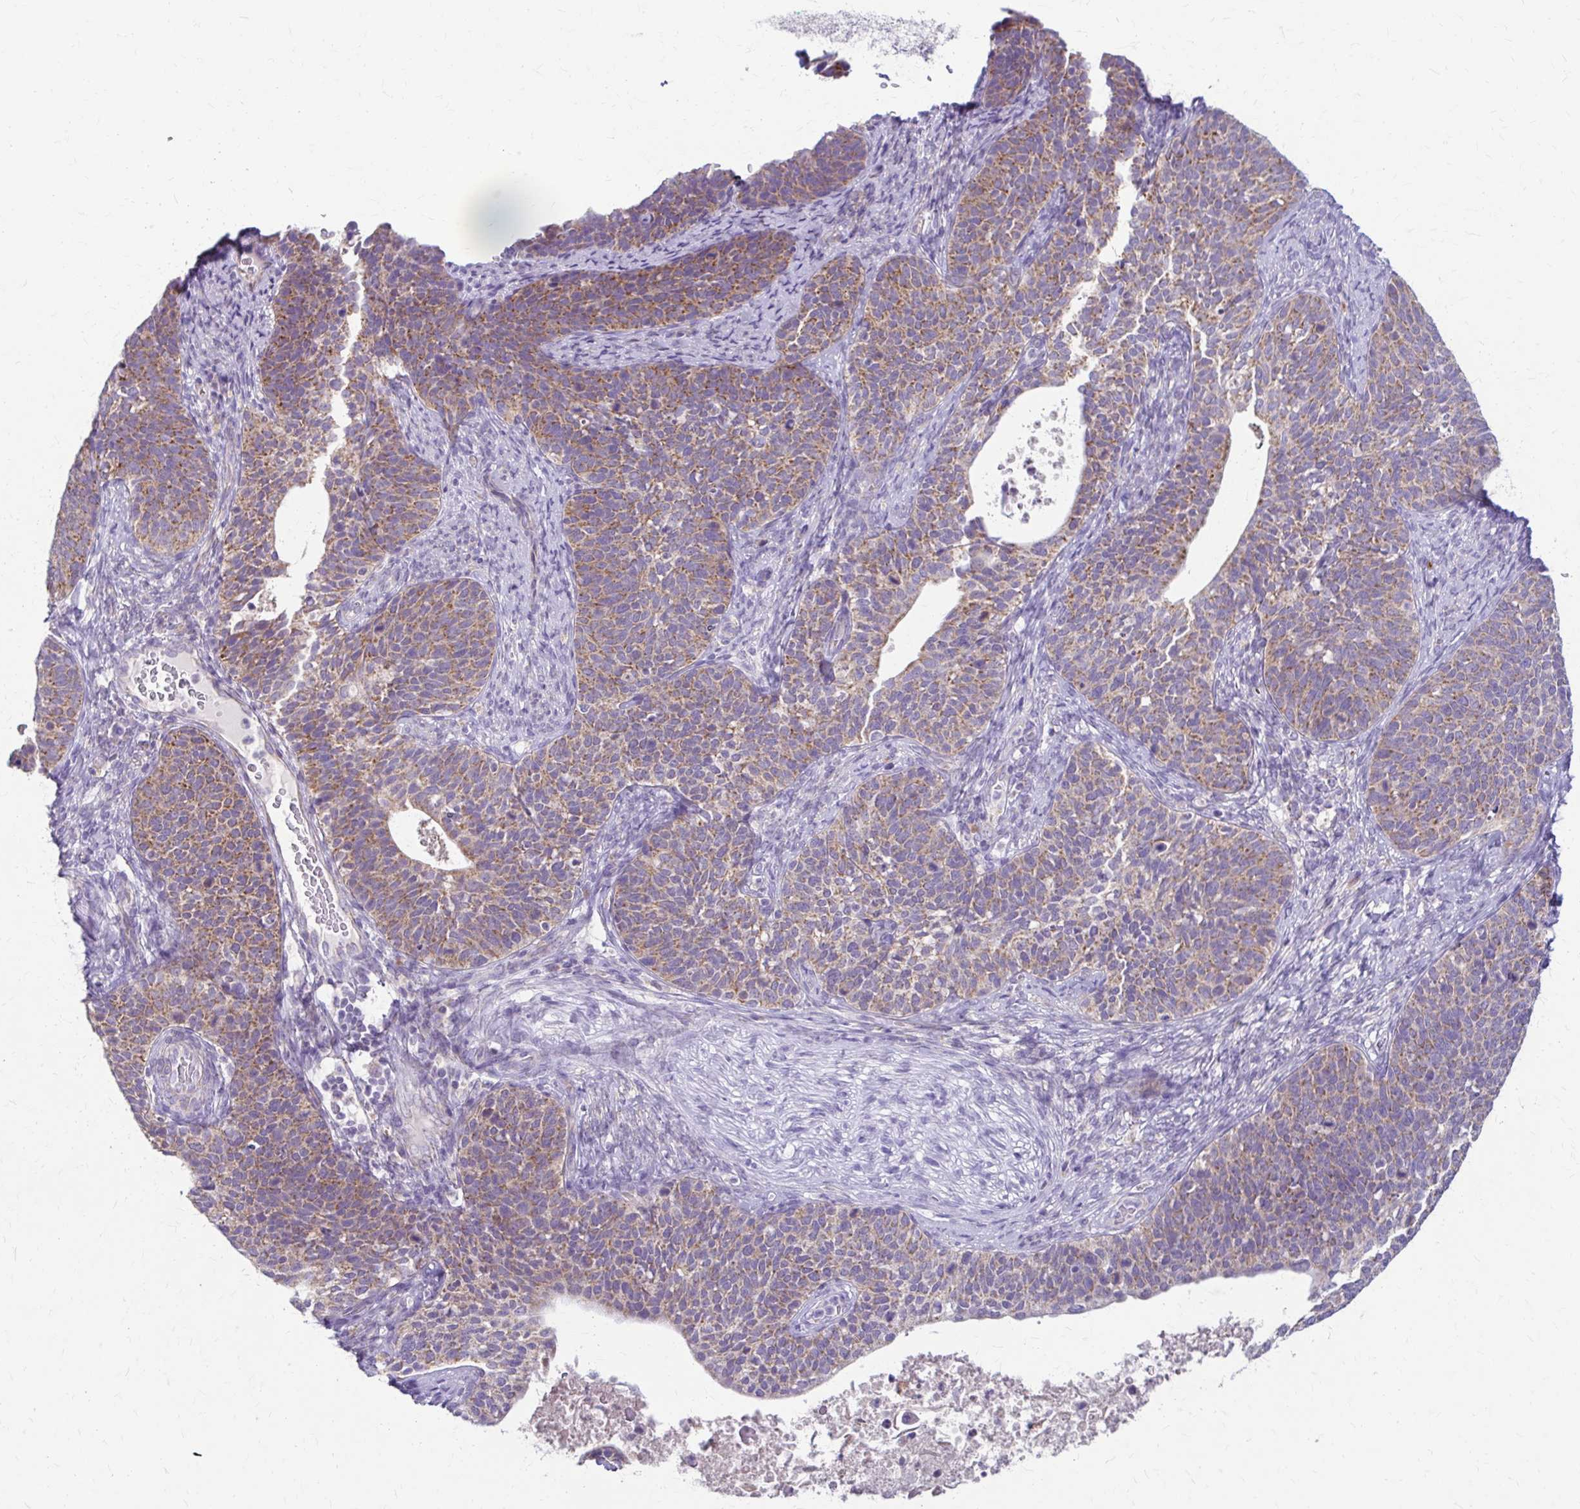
{"staining": {"intensity": "moderate", "quantity": "25%-75%", "location": "cytoplasmic/membranous"}, "tissue": "cervical cancer", "cell_type": "Tumor cells", "image_type": "cancer", "snomed": [{"axis": "morphology", "description": "Squamous cell carcinoma, NOS"}, {"axis": "topography", "description": "Cervix"}], "caption": "Human cervical cancer stained with a brown dye exhibits moderate cytoplasmic/membranous positive staining in approximately 25%-75% of tumor cells.", "gene": "SAMD13", "patient": {"sex": "female", "age": 69}}